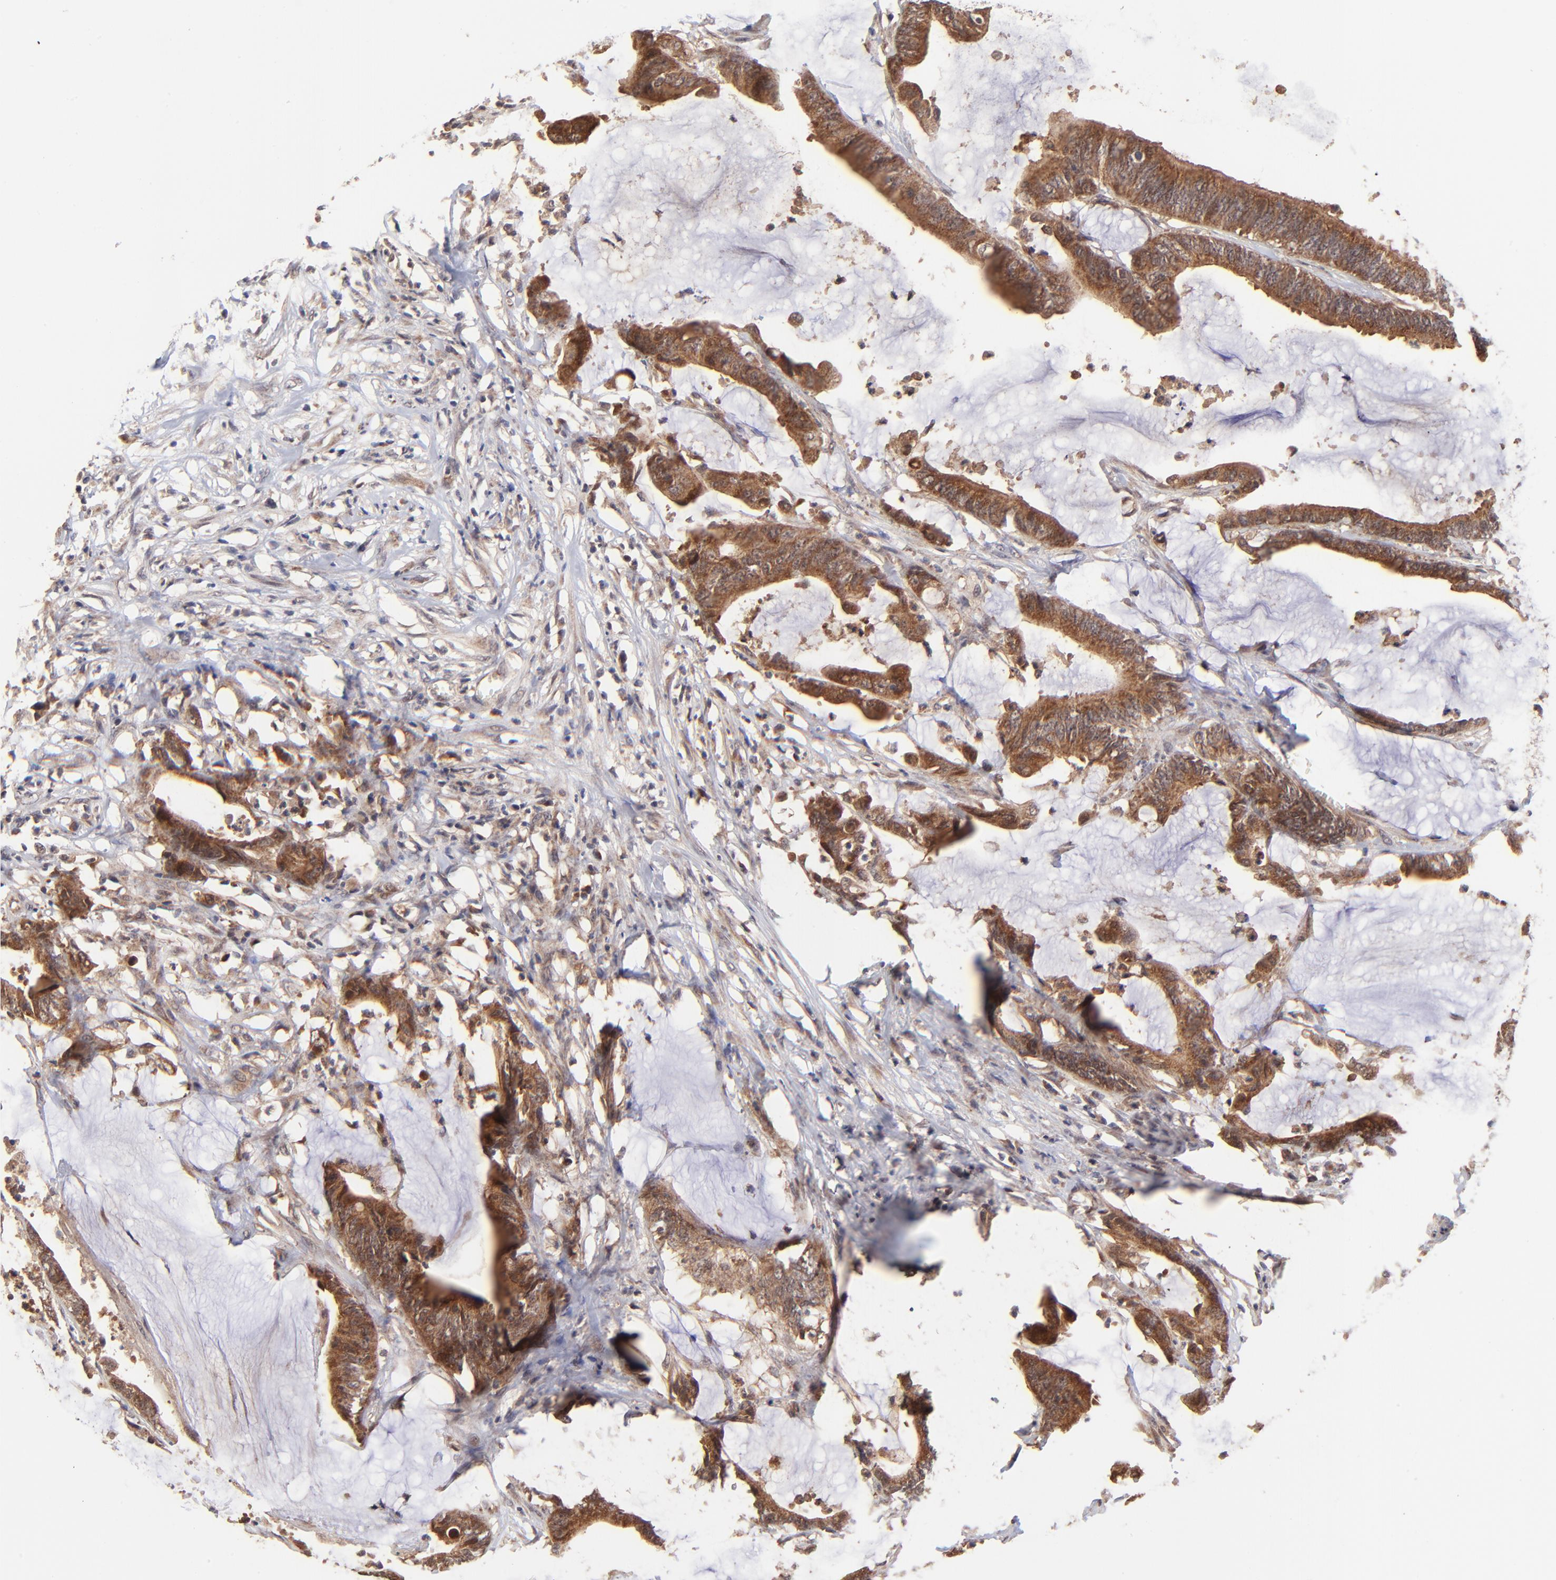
{"staining": {"intensity": "strong", "quantity": ">75%", "location": "cytoplasmic/membranous"}, "tissue": "colorectal cancer", "cell_type": "Tumor cells", "image_type": "cancer", "snomed": [{"axis": "morphology", "description": "Adenocarcinoma, NOS"}, {"axis": "topography", "description": "Rectum"}], "caption": "This image exhibits immunohistochemistry staining of adenocarcinoma (colorectal), with high strong cytoplasmic/membranous positivity in about >75% of tumor cells.", "gene": "BAIAP2L2", "patient": {"sex": "female", "age": 66}}